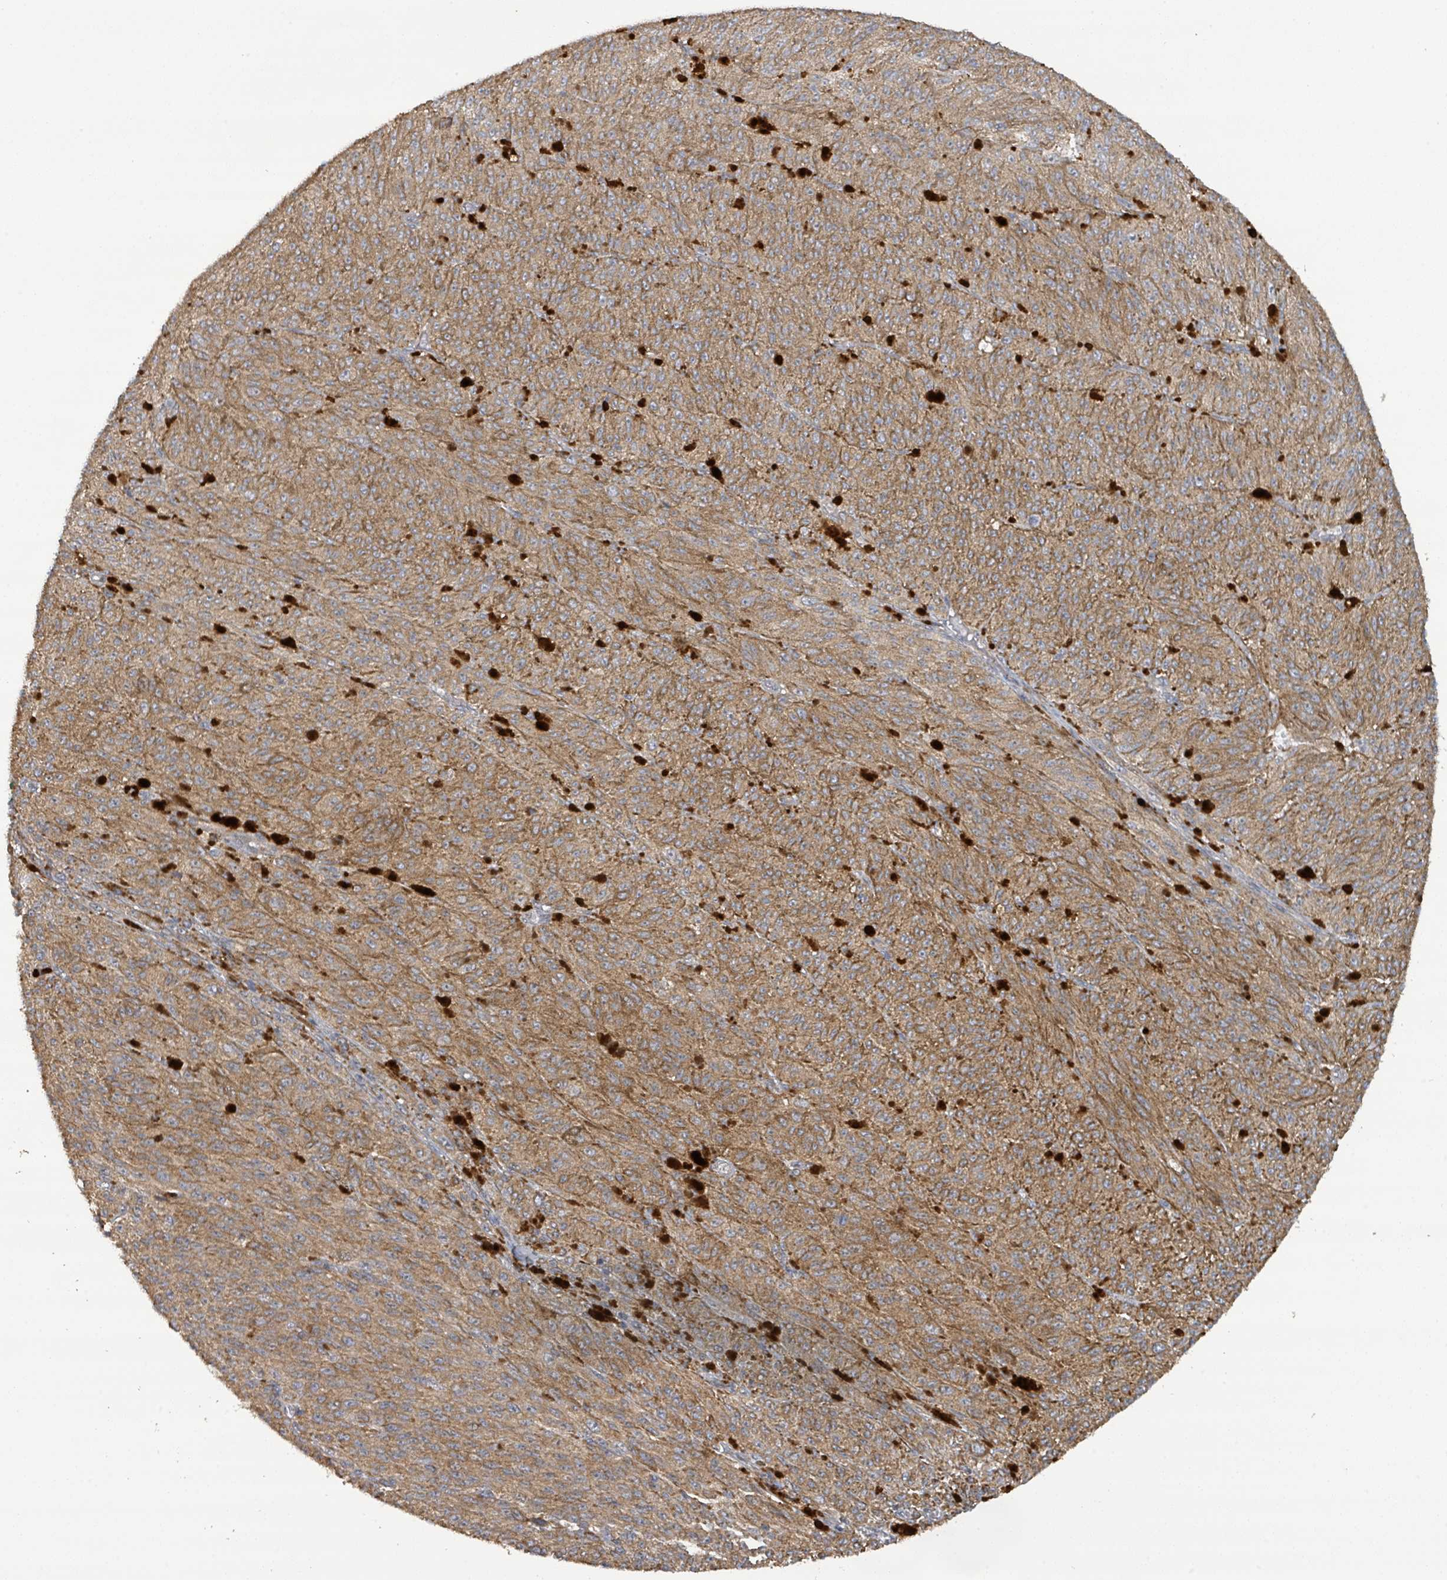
{"staining": {"intensity": "moderate", "quantity": ">75%", "location": "cytoplasmic/membranous"}, "tissue": "melanoma", "cell_type": "Tumor cells", "image_type": "cancer", "snomed": [{"axis": "morphology", "description": "Malignant melanoma, NOS"}, {"axis": "topography", "description": "Skin"}], "caption": "Human melanoma stained with a brown dye exhibits moderate cytoplasmic/membranous positive positivity in approximately >75% of tumor cells.", "gene": "STARD4", "patient": {"sex": "female", "age": 52}}